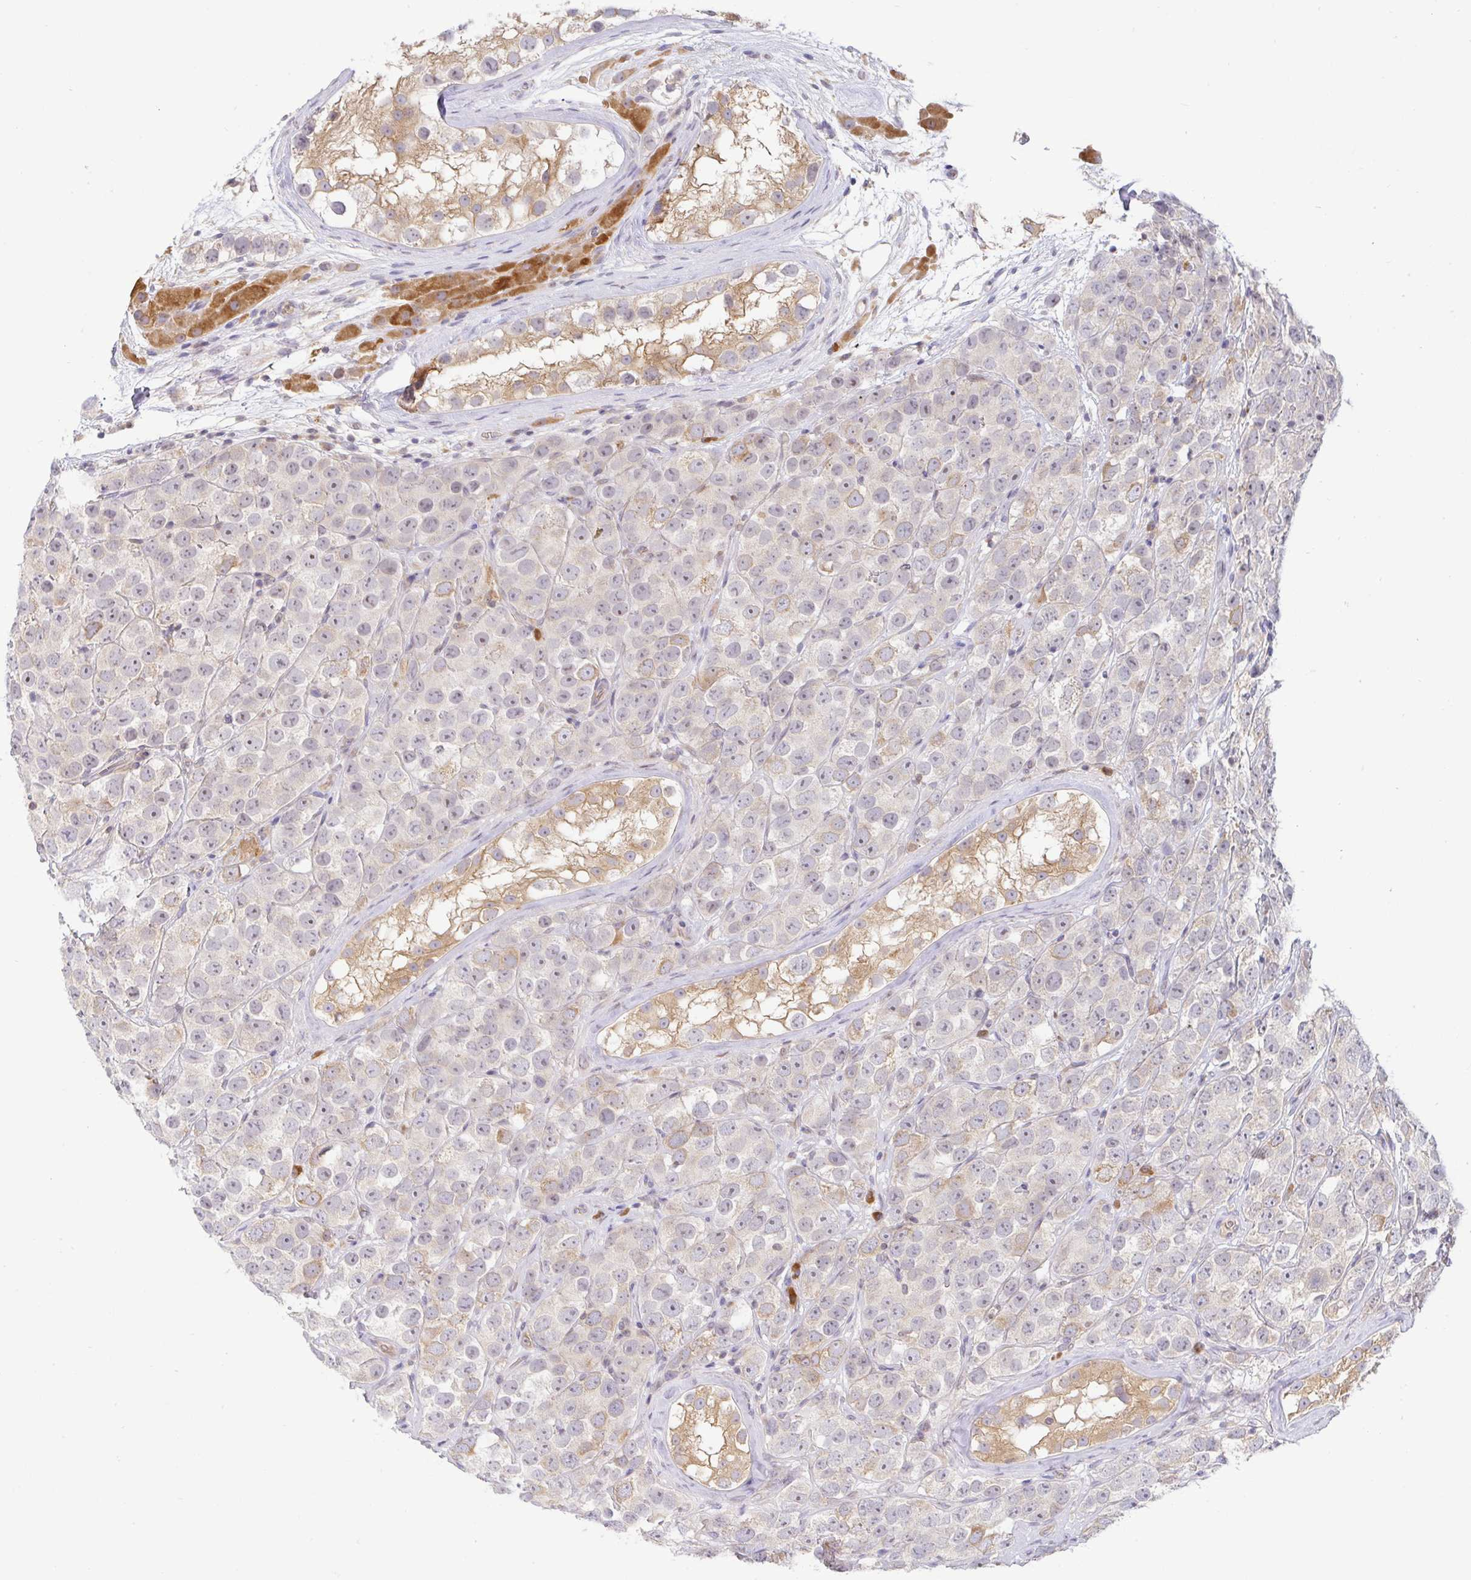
{"staining": {"intensity": "weak", "quantity": "<25%", "location": "cytoplasmic/membranous"}, "tissue": "testis cancer", "cell_type": "Tumor cells", "image_type": "cancer", "snomed": [{"axis": "morphology", "description": "Seminoma, NOS"}, {"axis": "topography", "description": "Testis"}], "caption": "Tumor cells are negative for protein expression in human testis cancer (seminoma). (Immunohistochemistry, brightfield microscopy, high magnification).", "gene": "DERL2", "patient": {"sex": "male", "age": 28}}